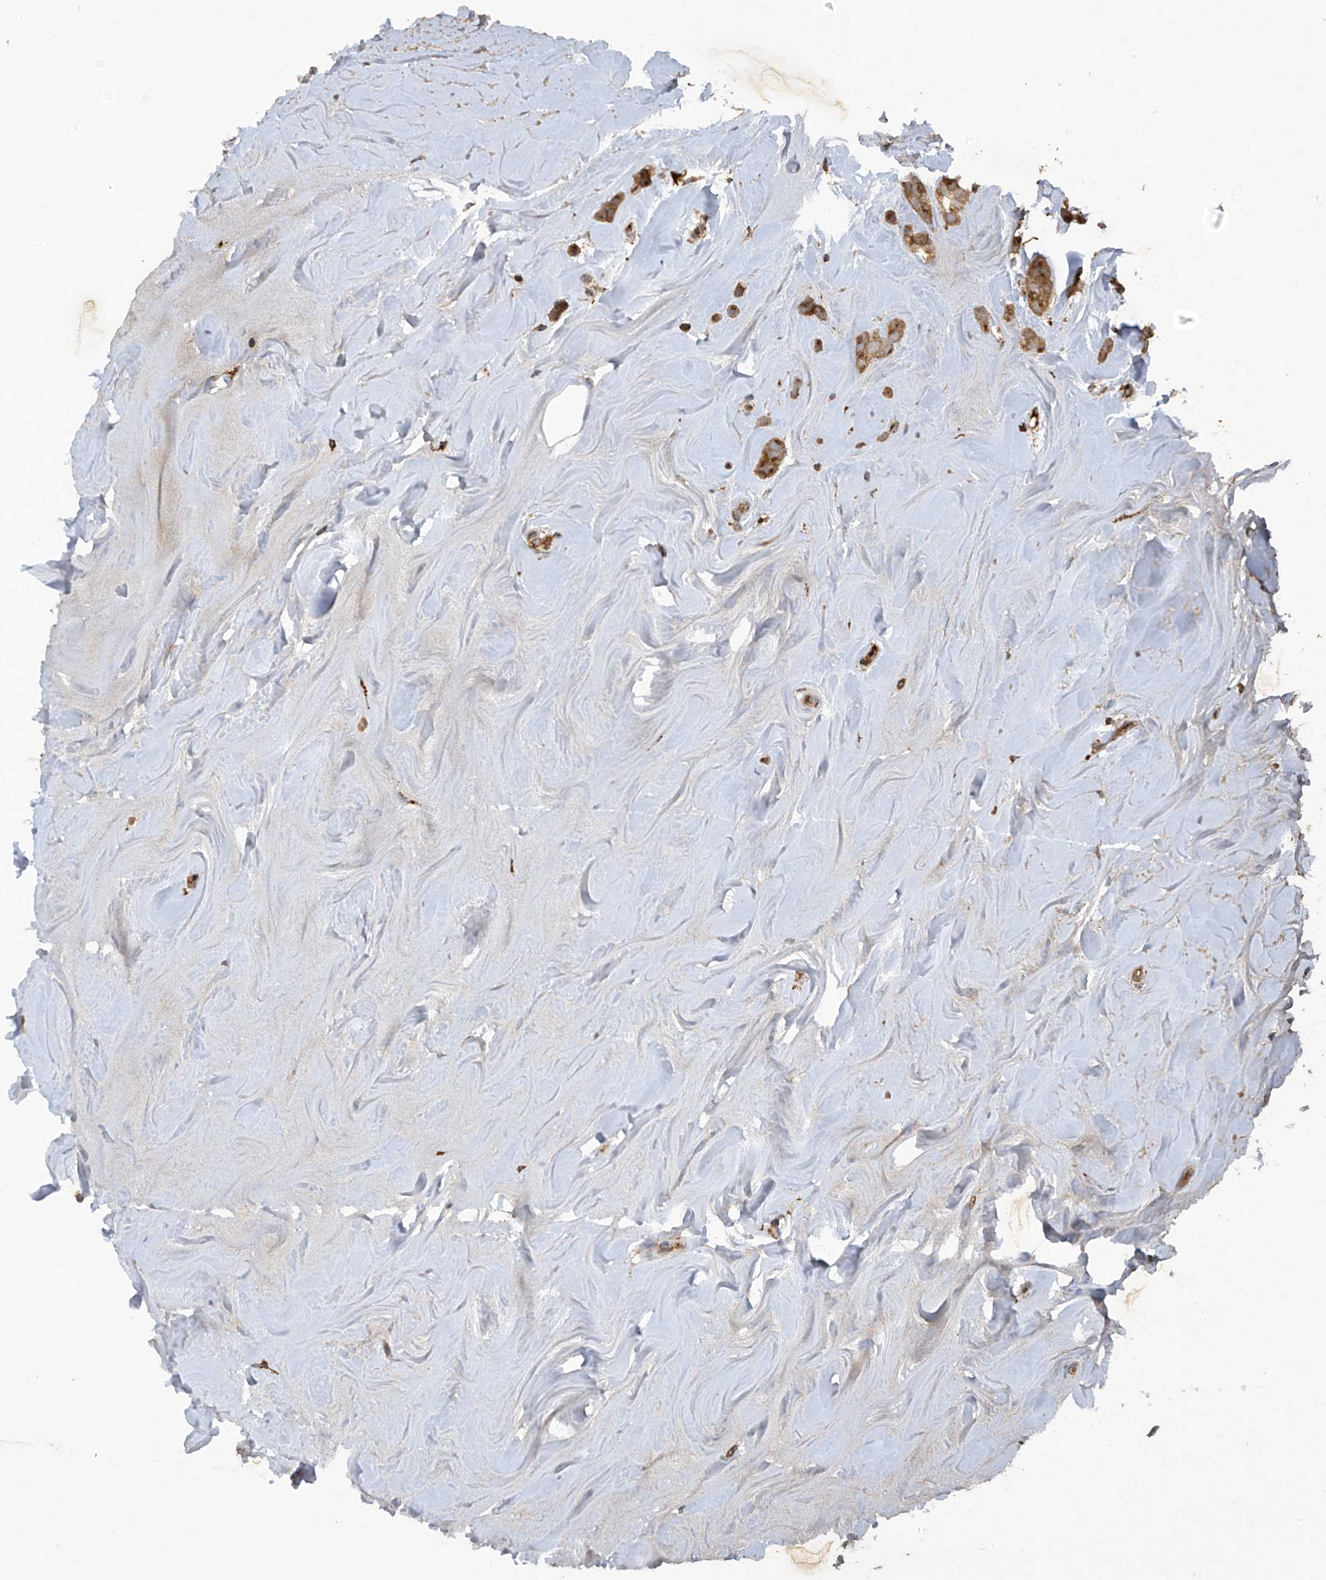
{"staining": {"intensity": "moderate", "quantity": ">75%", "location": "cytoplasmic/membranous"}, "tissue": "breast cancer", "cell_type": "Tumor cells", "image_type": "cancer", "snomed": [{"axis": "morphology", "description": "Lobular carcinoma"}, {"axis": "topography", "description": "Breast"}], "caption": "This is an image of immunohistochemistry staining of breast cancer, which shows moderate positivity in the cytoplasmic/membranous of tumor cells.", "gene": "COX10", "patient": {"sex": "female", "age": 47}}